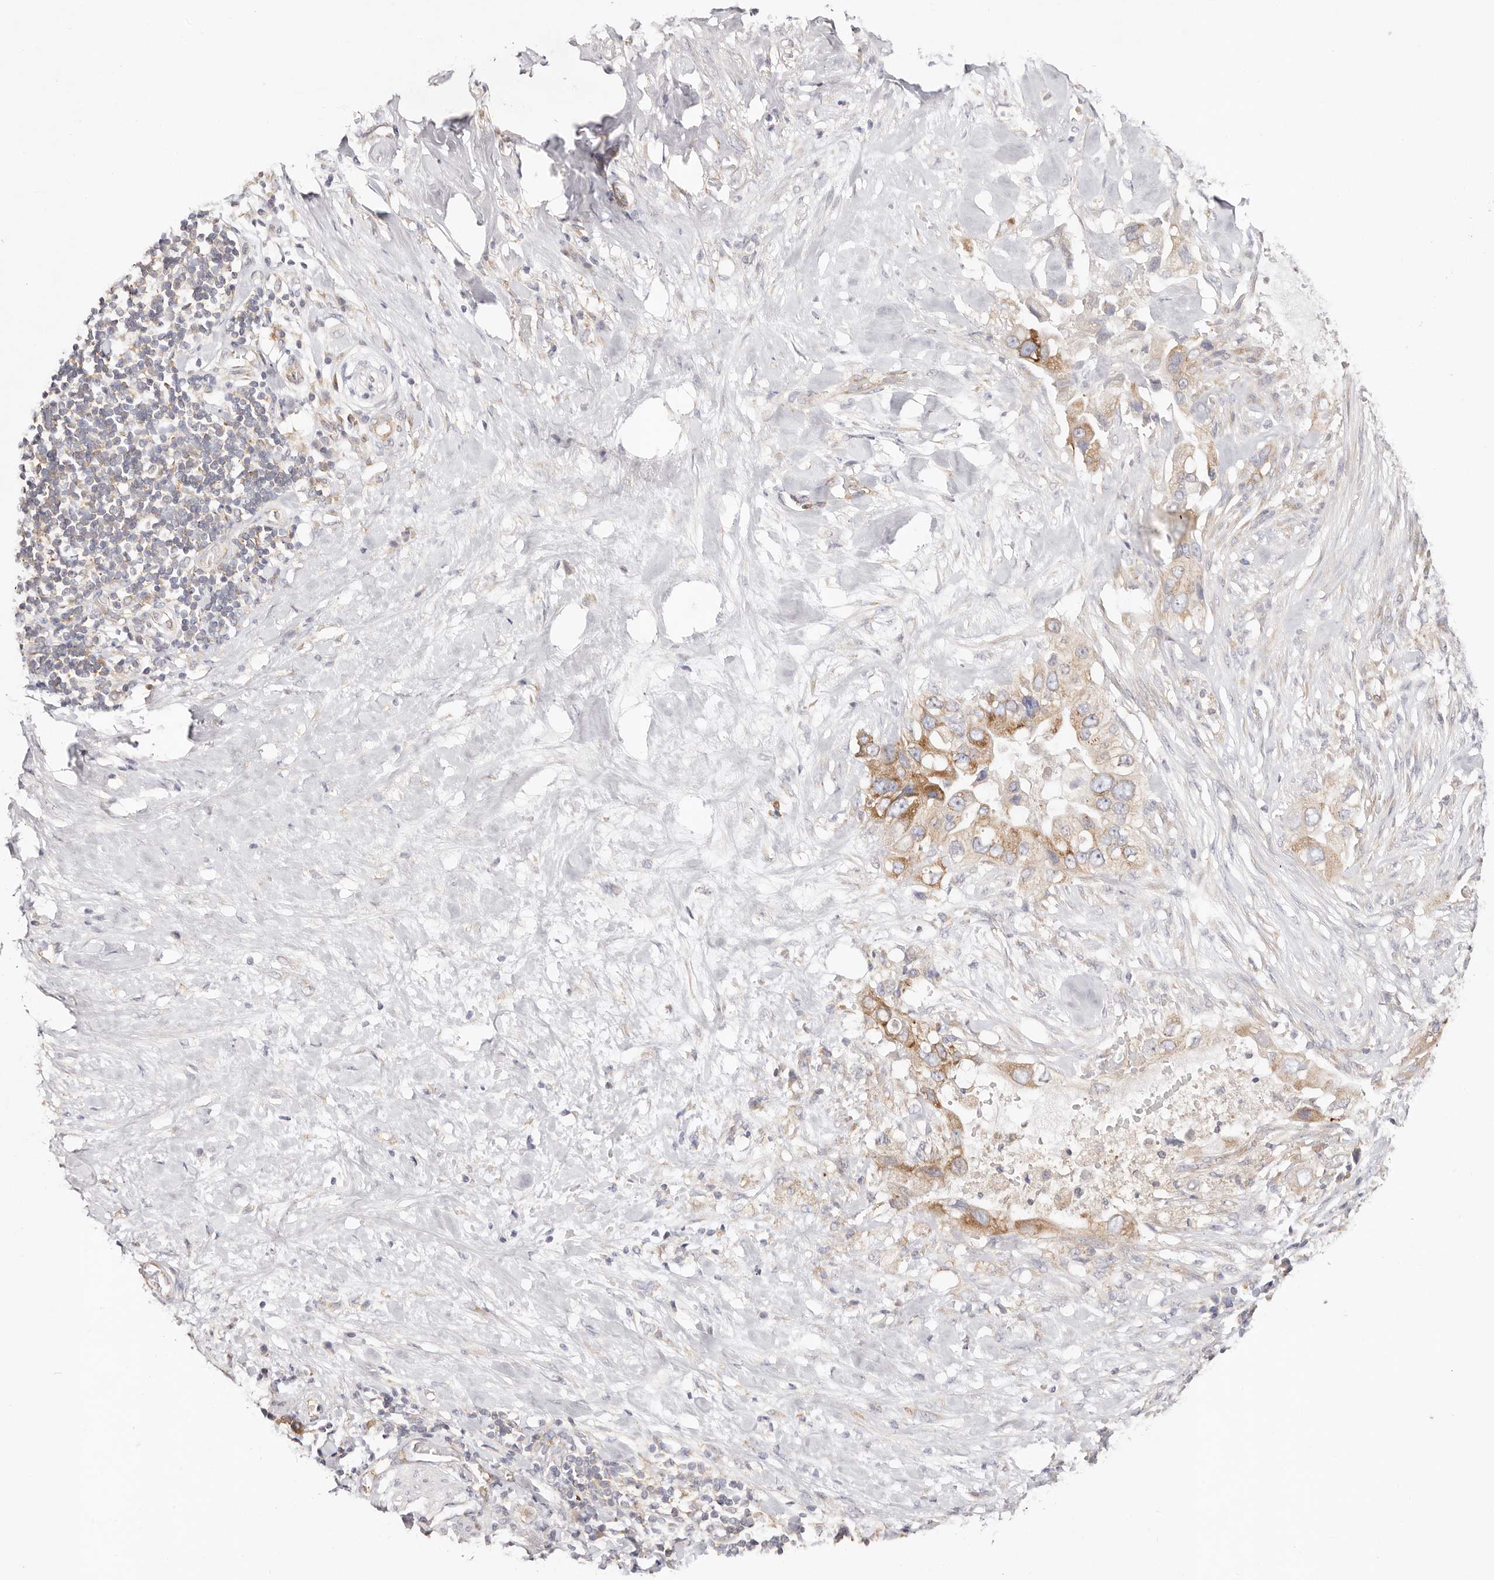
{"staining": {"intensity": "moderate", "quantity": ">75%", "location": "cytoplasmic/membranous"}, "tissue": "pancreatic cancer", "cell_type": "Tumor cells", "image_type": "cancer", "snomed": [{"axis": "morphology", "description": "Inflammation, NOS"}, {"axis": "morphology", "description": "Adenocarcinoma, NOS"}, {"axis": "topography", "description": "Pancreas"}], "caption": "Protein expression analysis of human adenocarcinoma (pancreatic) reveals moderate cytoplasmic/membranous expression in approximately >75% of tumor cells. The staining is performed using DAB (3,3'-diaminobenzidine) brown chromogen to label protein expression. The nuclei are counter-stained blue using hematoxylin.", "gene": "GNA13", "patient": {"sex": "female", "age": 56}}